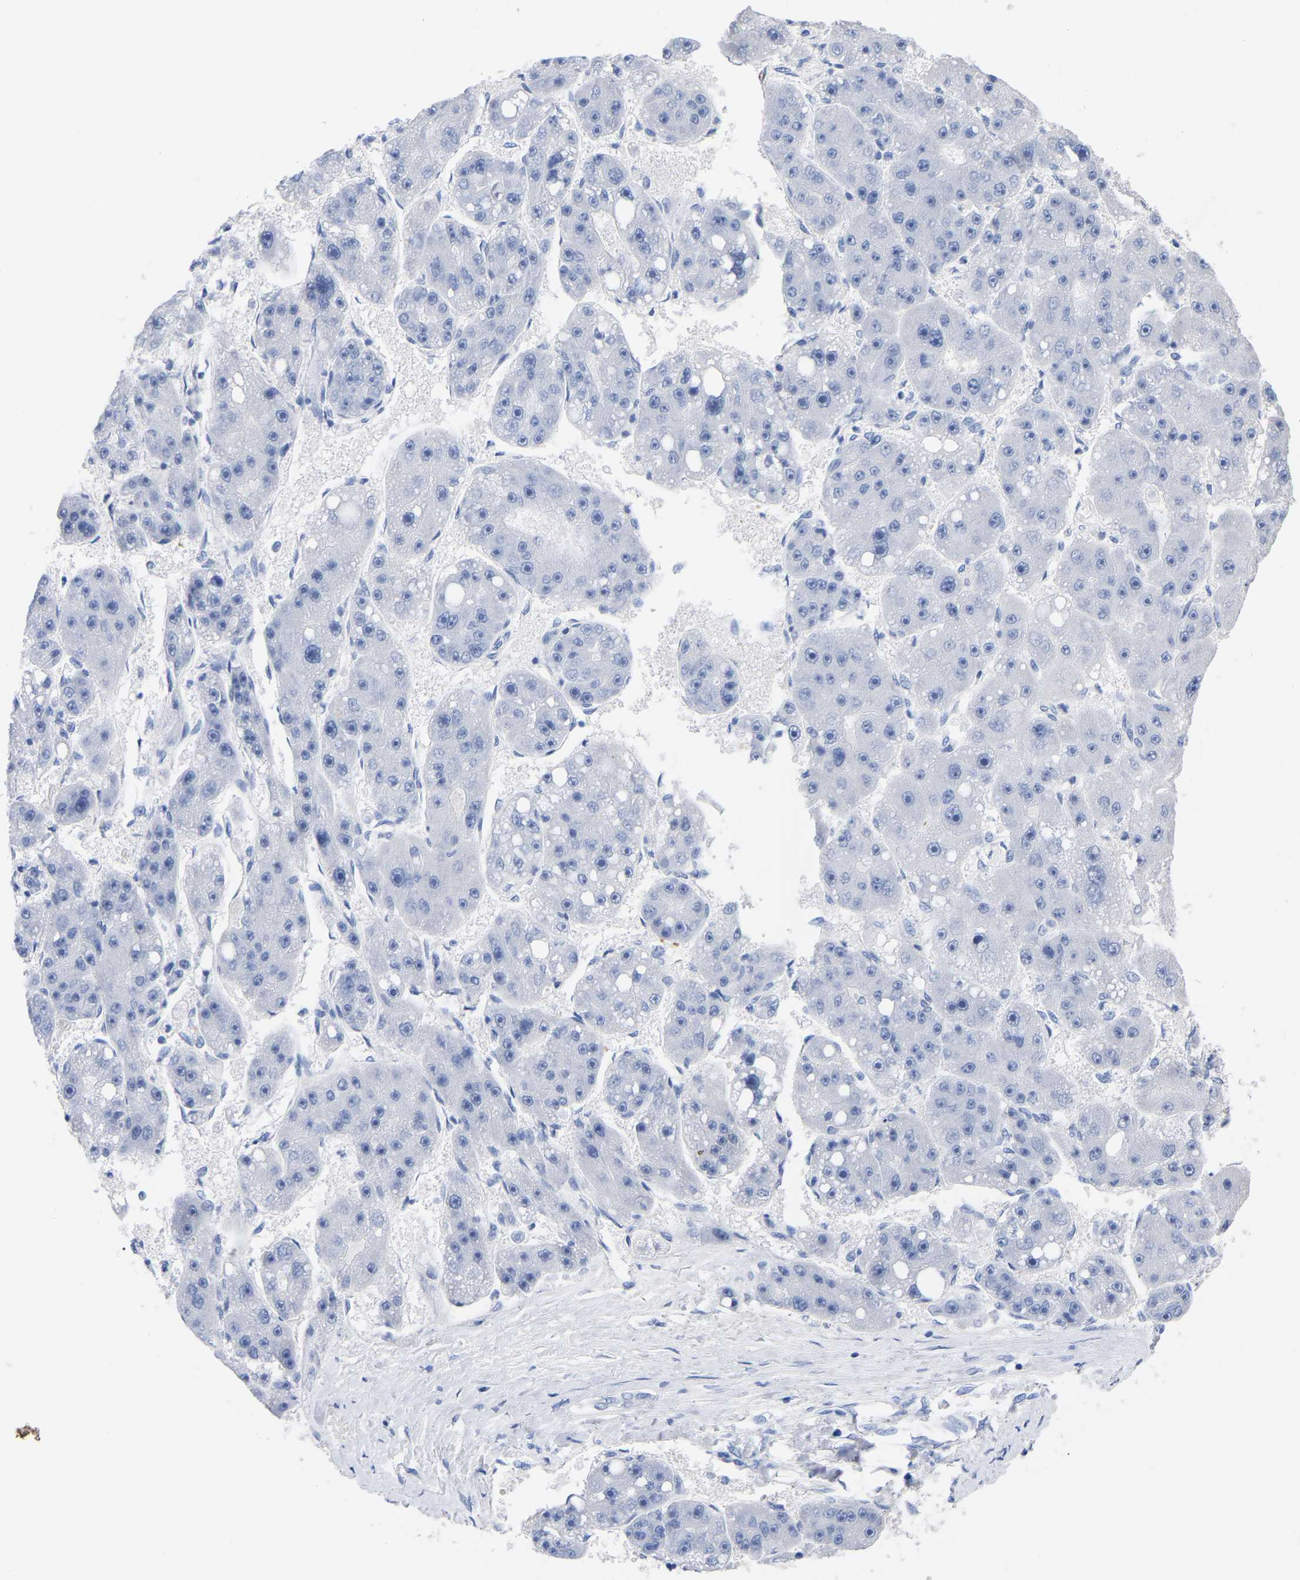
{"staining": {"intensity": "negative", "quantity": "none", "location": "none"}, "tissue": "liver cancer", "cell_type": "Tumor cells", "image_type": "cancer", "snomed": [{"axis": "morphology", "description": "Carcinoma, Hepatocellular, NOS"}, {"axis": "topography", "description": "Liver"}], "caption": "Hepatocellular carcinoma (liver) stained for a protein using immunohistochemistry (IHC) shows no staining tumor cells.", "gene": "HAPLN1", "patient": {"sex": "female", "age": 61}}